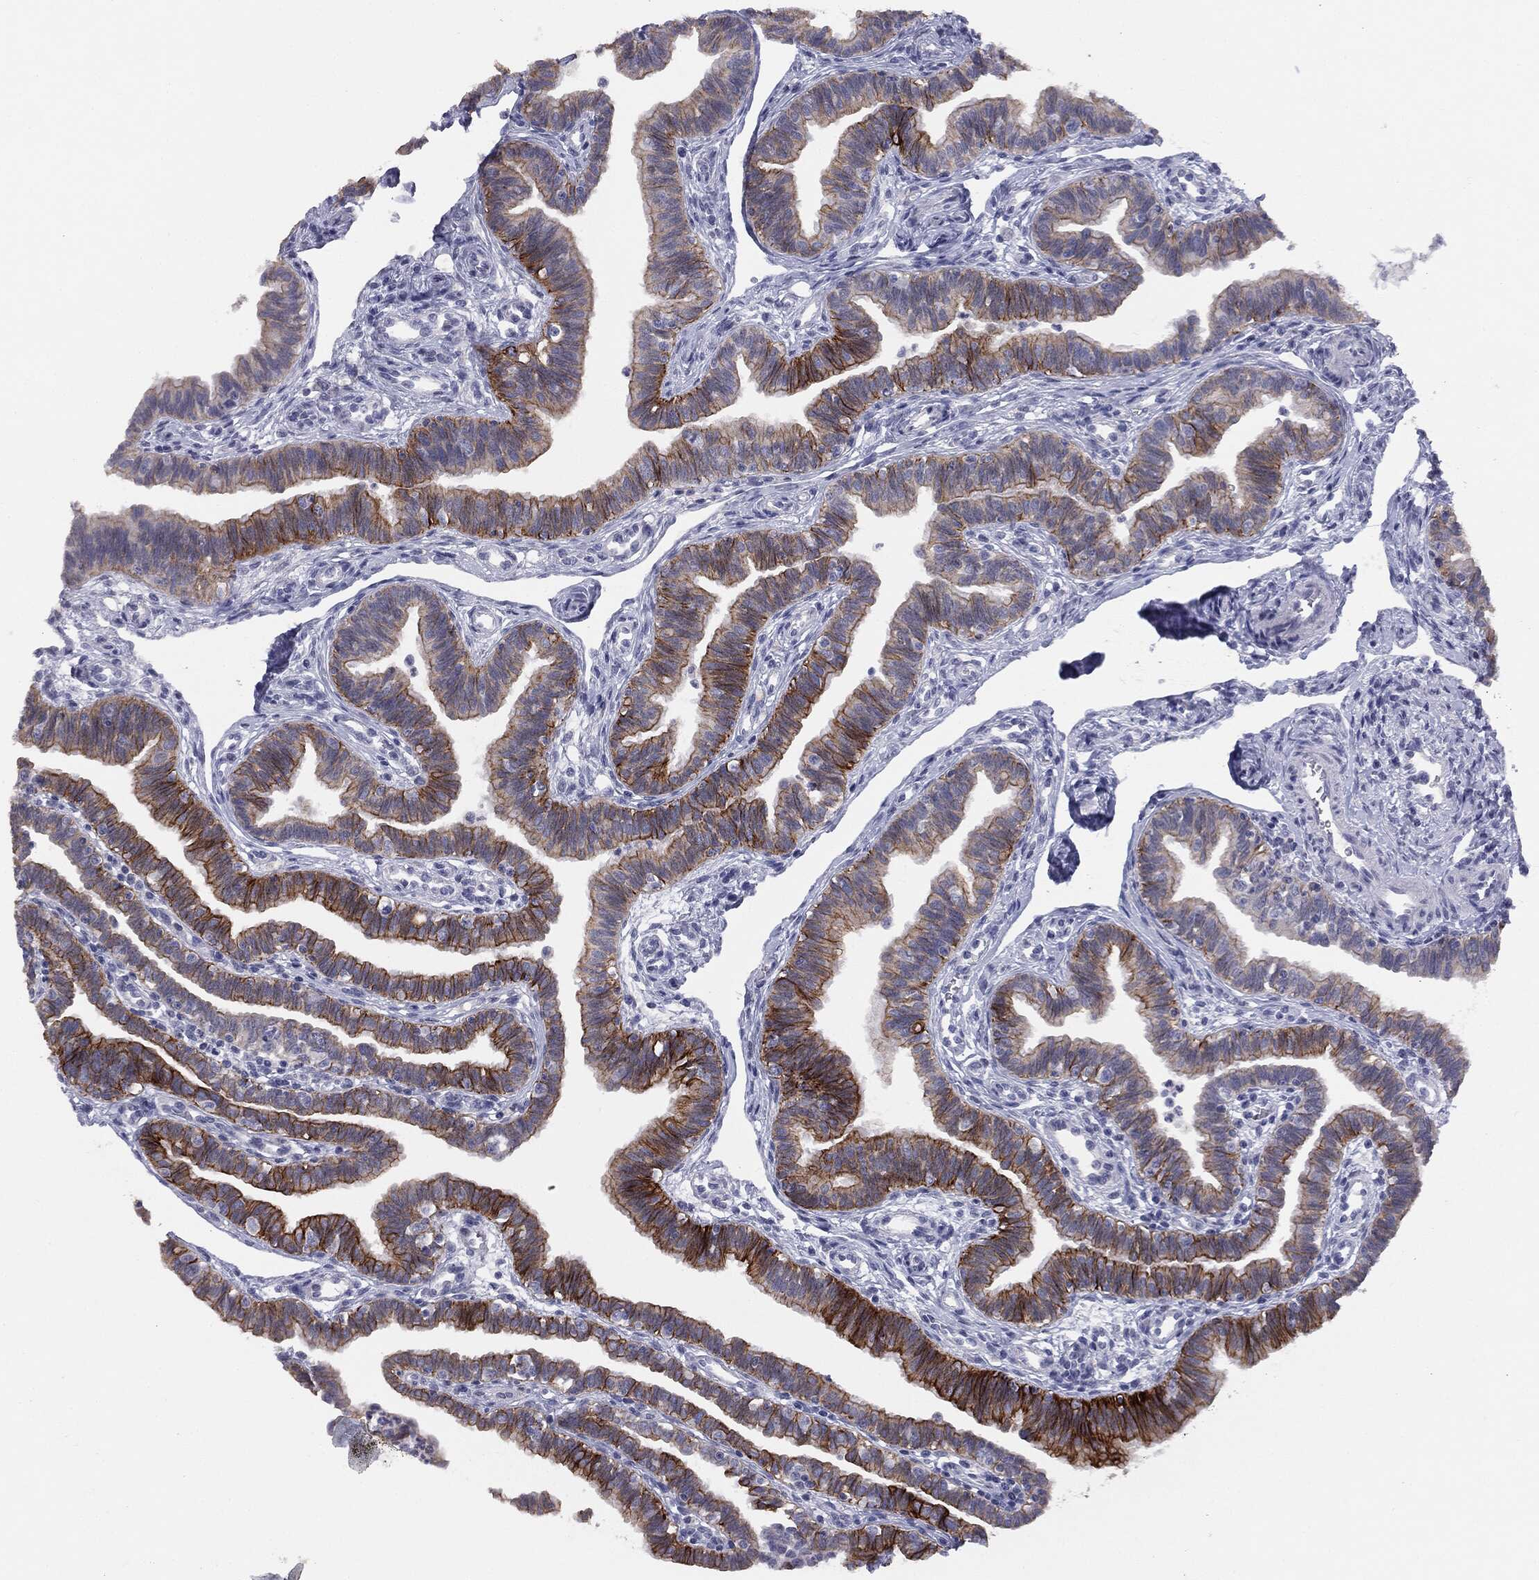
{"staining": {"intensity": "strong", "quantity": "25%-75%", "location": "cytoplasmic/membranous"}, "tissue": "fallopian tube", "cell_type": "Glandular cells", "image_type": "normal", "snomed": [{"axis": "morphology", "description": "Normal tissue, NOS"}, {"axis": "topography", "description": "Fallopian tube"}], "caption": "Immunohistochemistry (DAB (3,3'-diaminobenzidine)) staining of unremarkable human fallopian tube demonstrates strong cytoplasmic/membranous protein positivity in approximately 25%-75% of glandular cells.", "gene": "MUC1", "patient": {"sex": "female", "age": 36}}